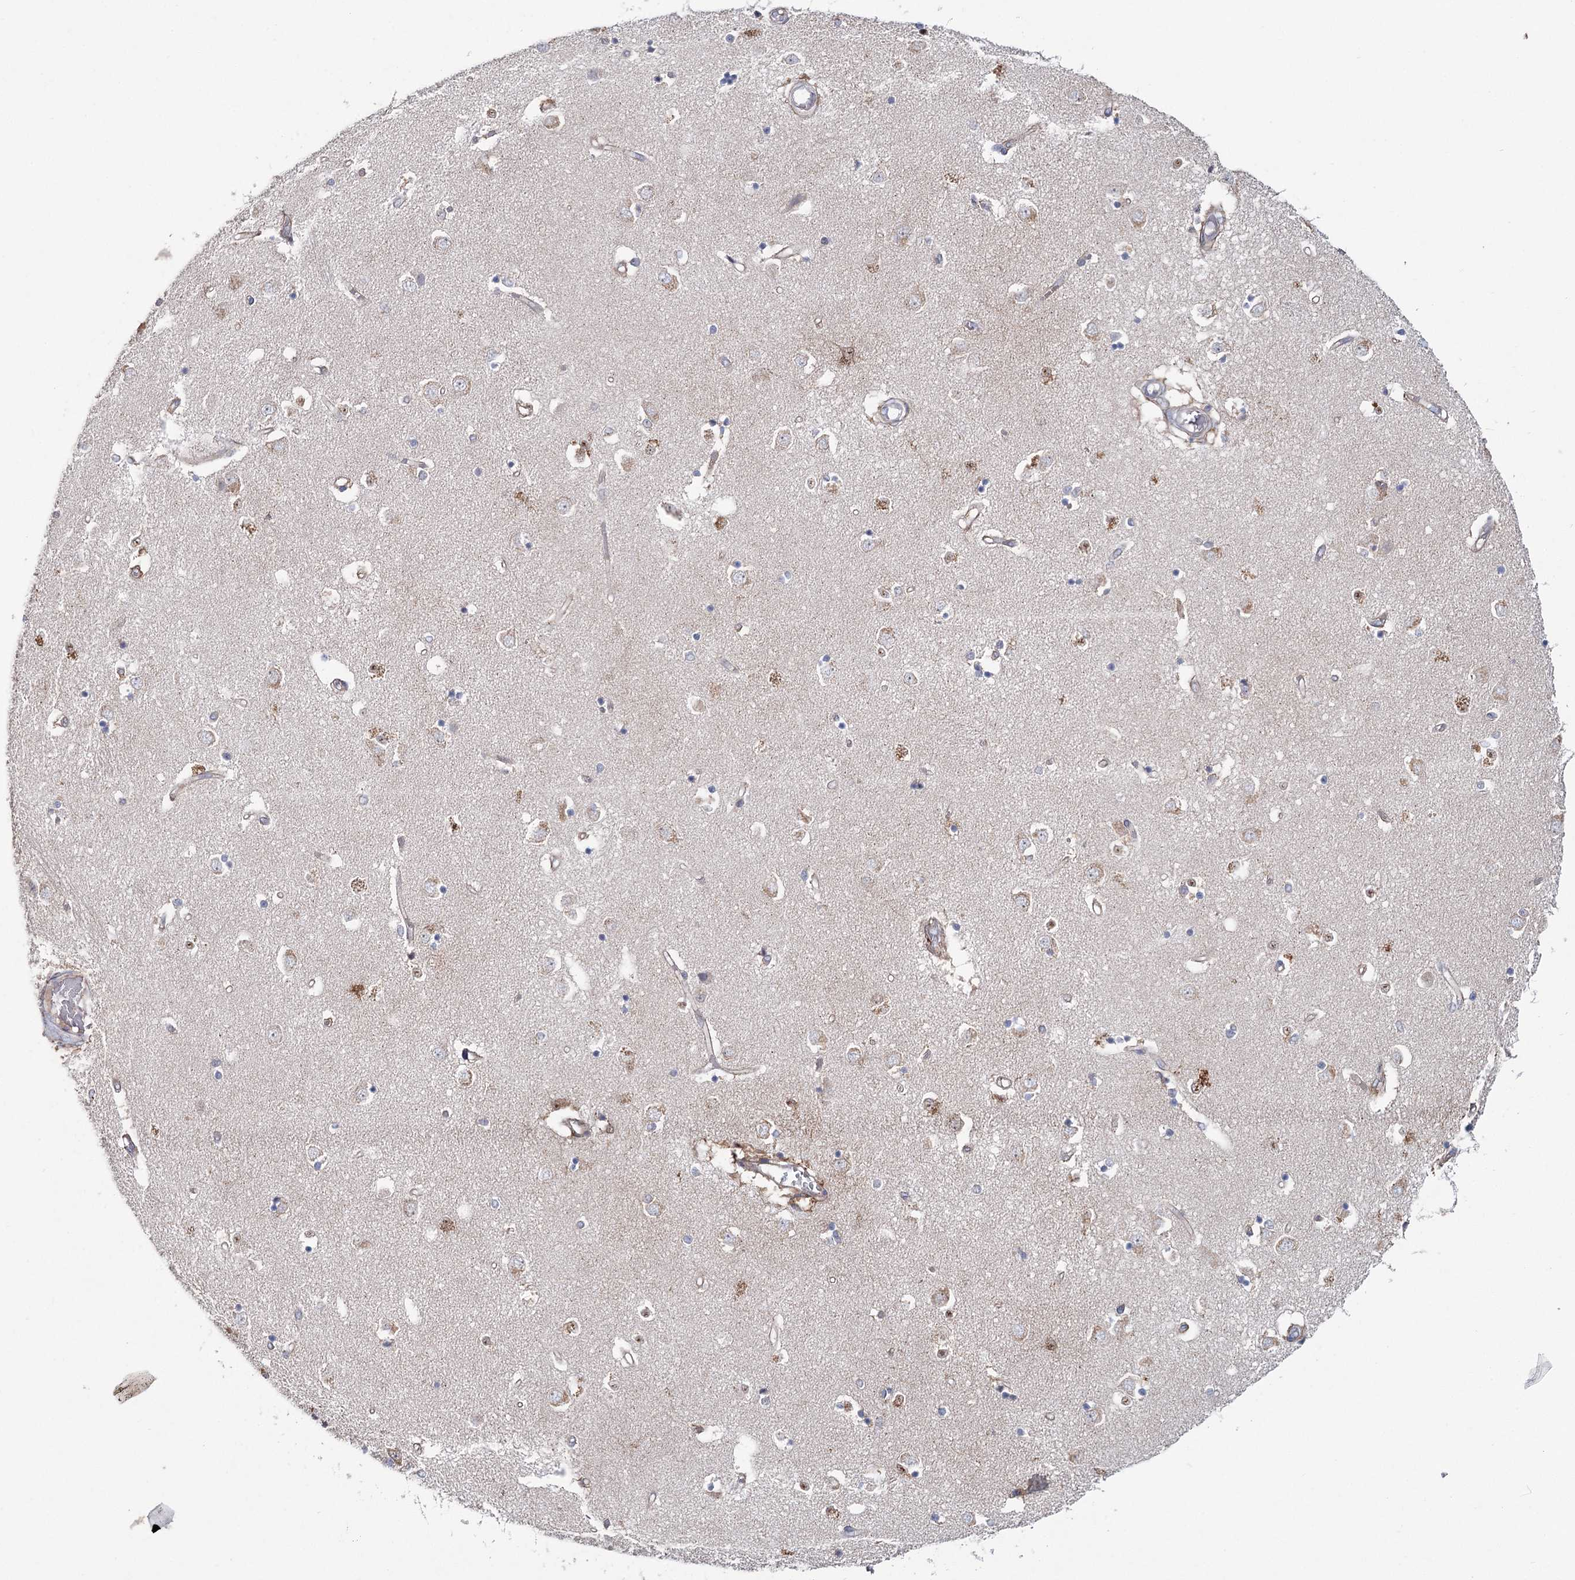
{"staining": {"intensity": "moderate", "quantity": "<25%", "location": "nuclear"}, "tissue": "caudate", "cell_type": "Glial cells", "image_type": "normal", "snomed": [{"axis": "morphology", "description": "Normal tissue, NOS"}, {"axis": "topography", "description": "Lateral ventricle wall"}], "caption": "Glial cells demonstrate low levels of moderate nuclear staining in about <25% of cells in normal human caudate.", "gene": "MAP3K13", "patient": {"sex": "male", "age": 45}}